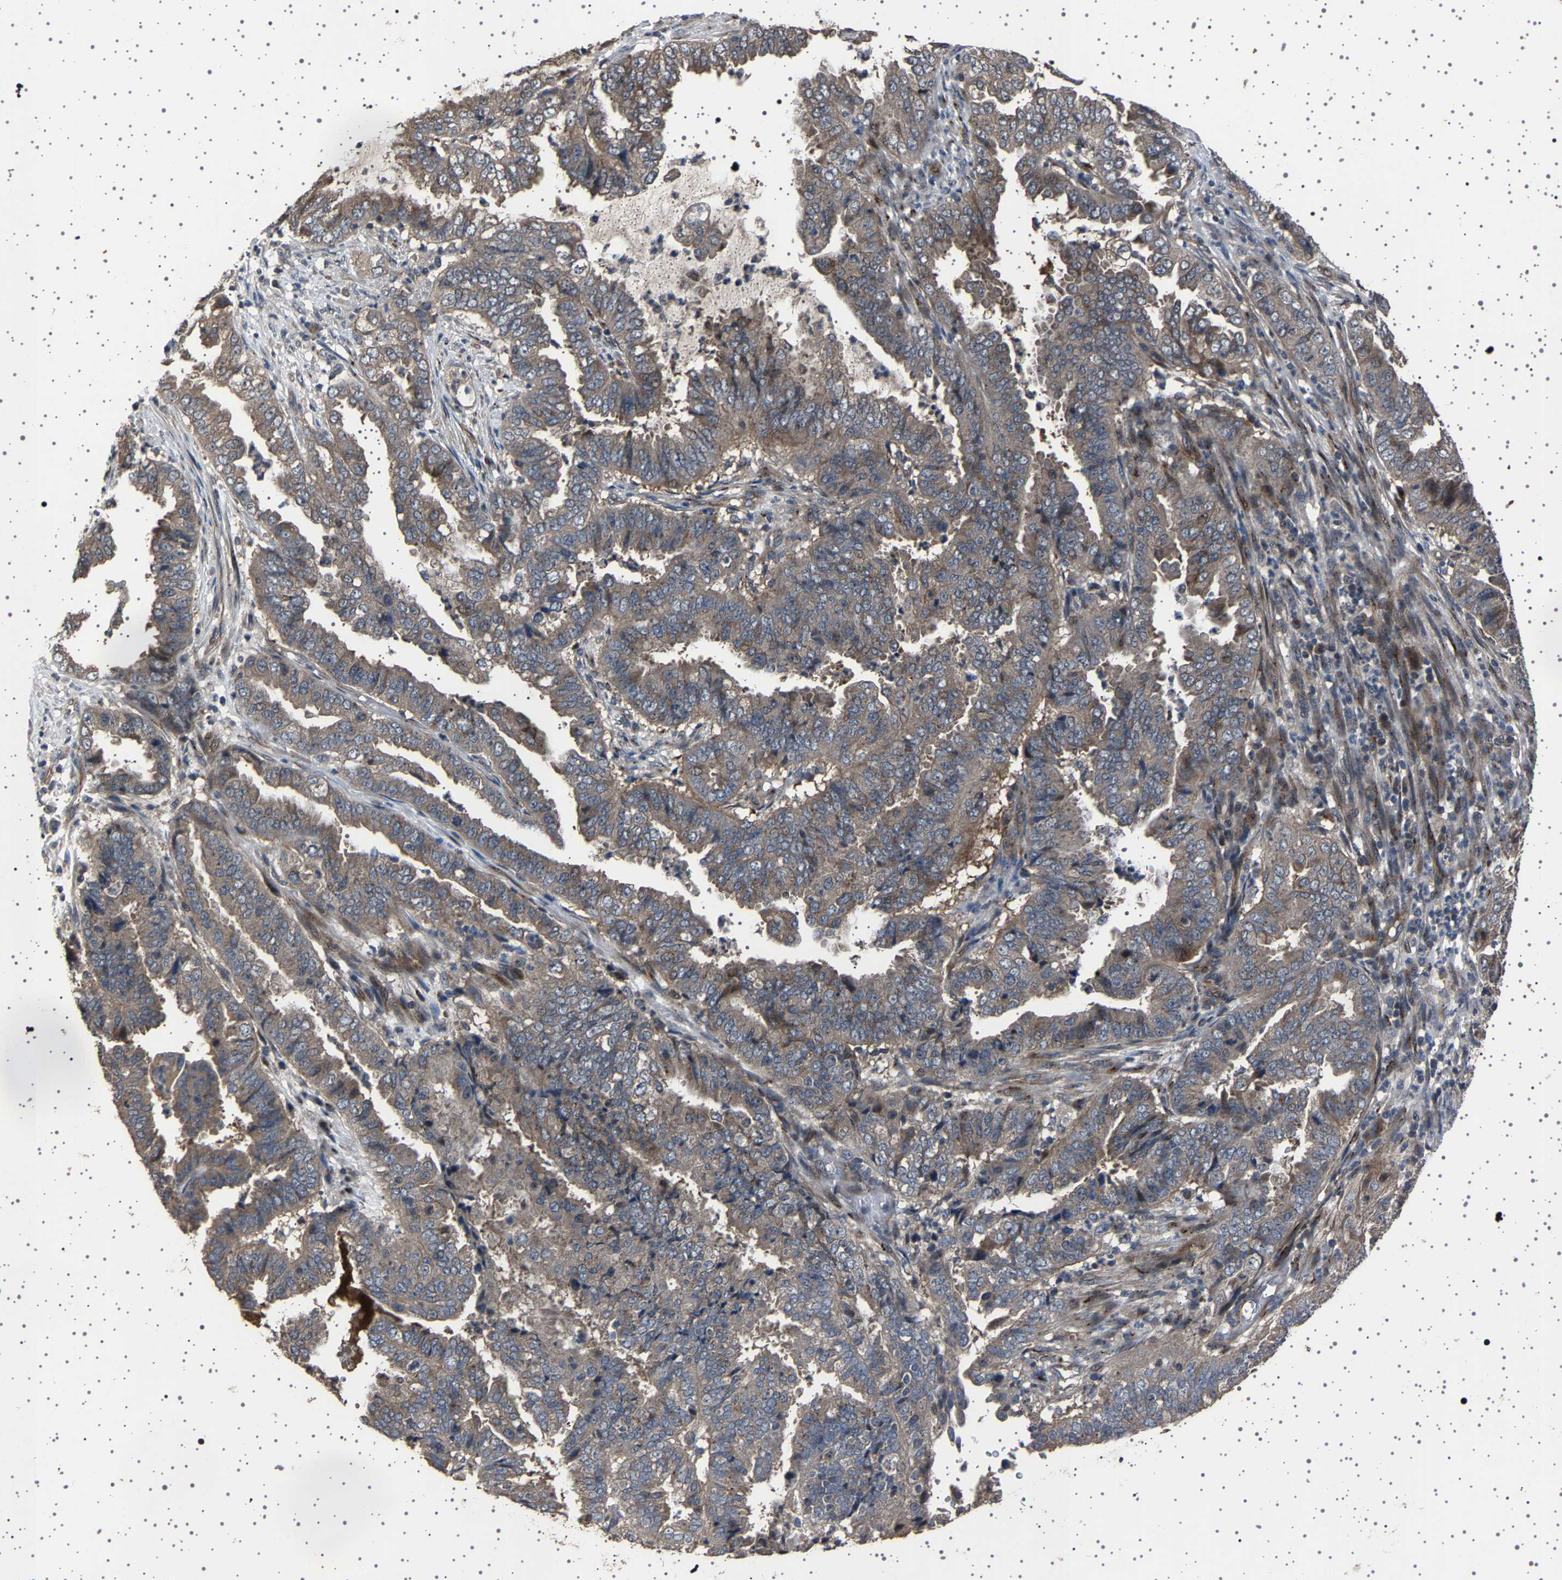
{"staining": {"intensity": "weak", "quantity": ">75%", "location": "cytoplasmic/membranous"}, "tissue": "endometrial cancer", "cell_type": "Tumor cells", "image_type": "cancer", "snomed": [{"axis": "morphology", "description": "Adenocarcinoma, NOS"}, {"axis": "topography", "description": "Endometrium"}], "caption": "Protein expression analysis of human adenocarcinoma (endometrial) reveals weak cytoplasmic/membranous expression in about >75% of tumor cells. The protein of interest is stained brown, and the nuclei are stained in blue (DAB IHC with brightfield microscopy, high magnification).", "gene": "NCKAP1", "patient": {"sex": "female", "age": 51}}